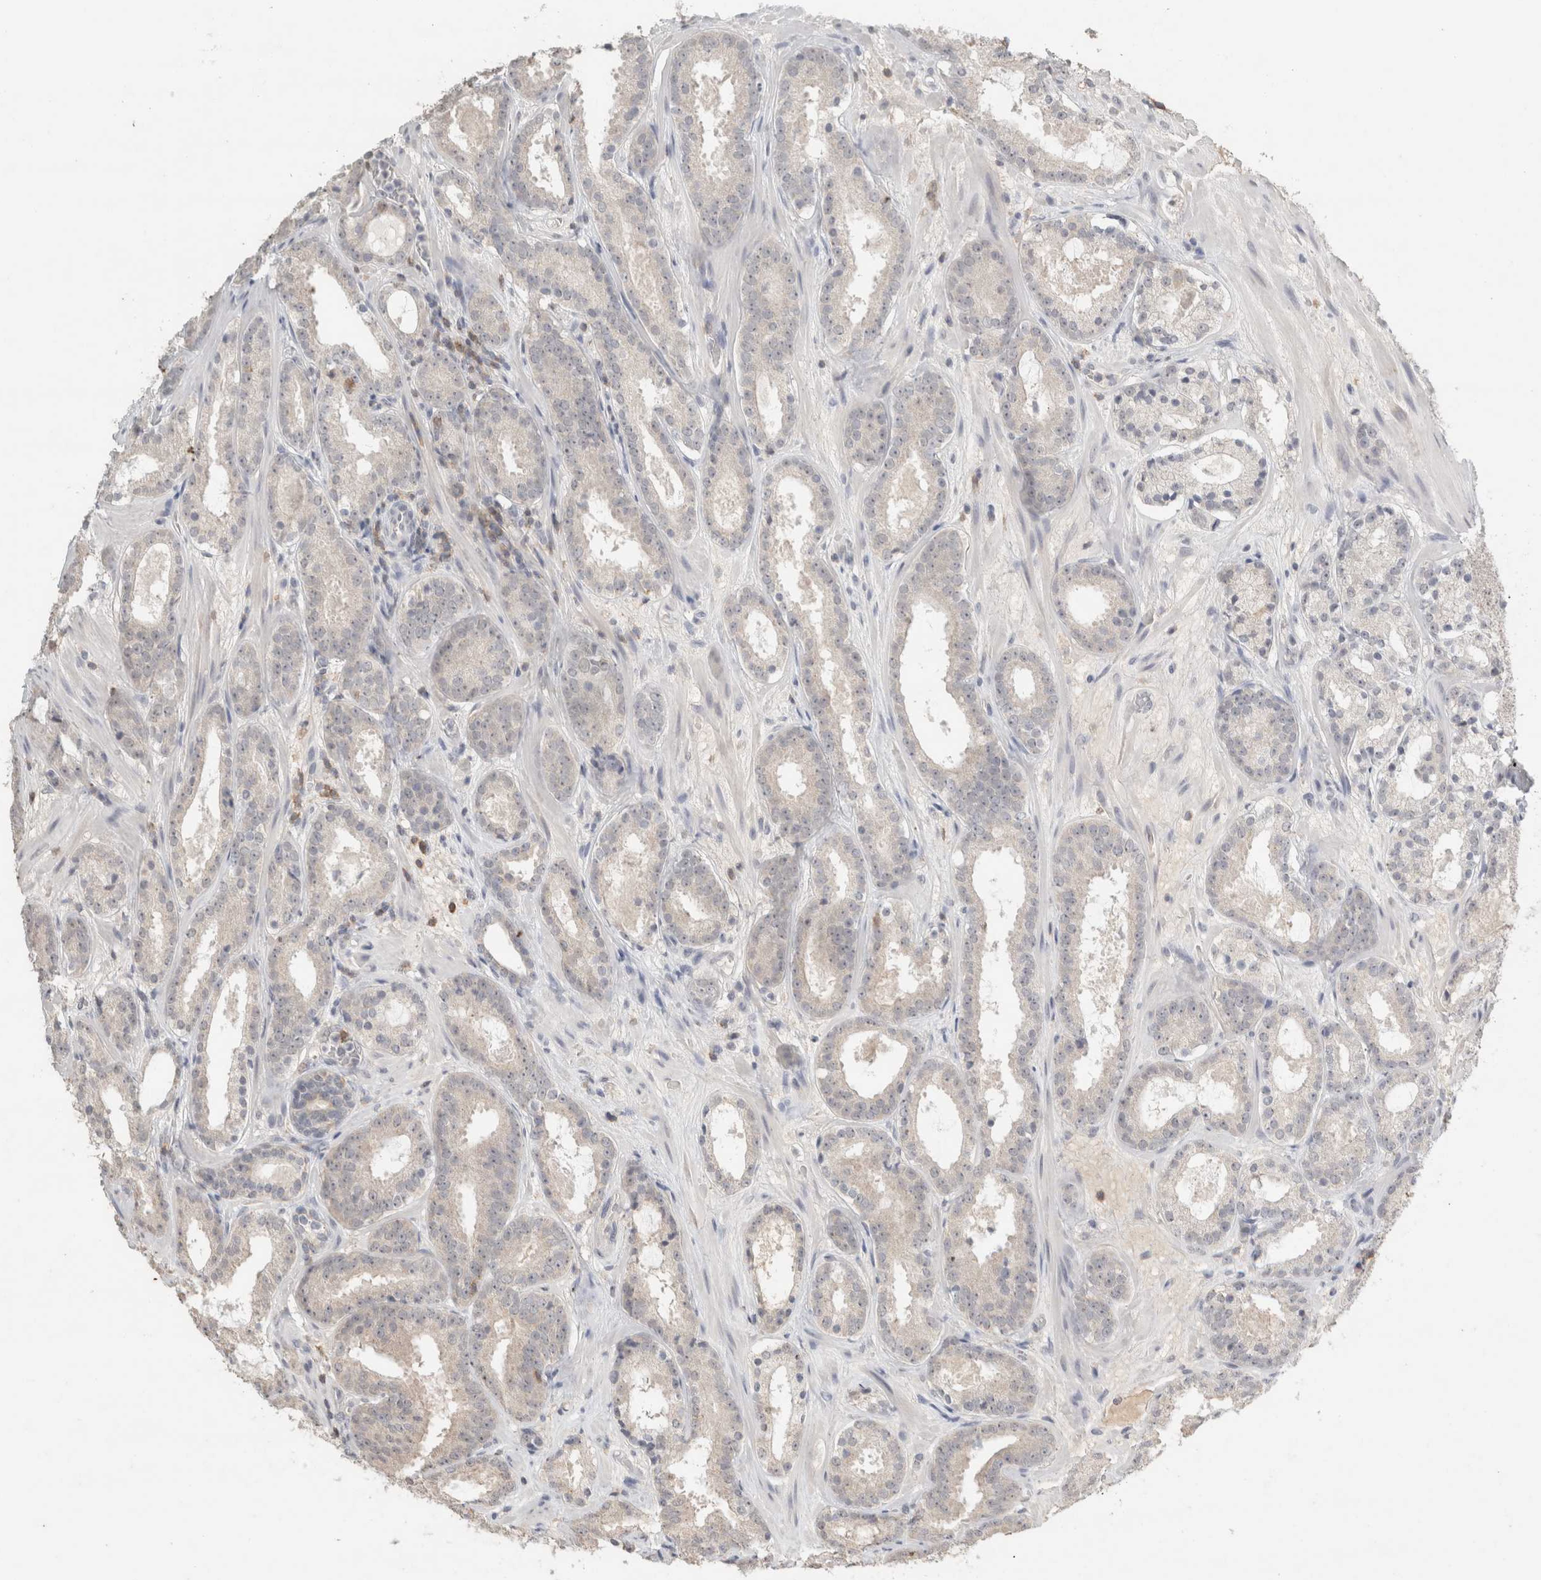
{"staining": {"intensity": "negative", "quantity": "none", "location": "none"}, "tissue": "prostate cancer", "cell_type": "Tumor cells", "image_type": "cancer", "snomed": [{"axis": "morphology", "description": "Adenocarcinoma, Low grade"}, {"axis": "topography", "description": "Prostate"}], "caption": "There is no significant expression in tumor cells of prostate cancer.", "gene": "TRAT1", "patient": {"sex": "male", "age": 69}}